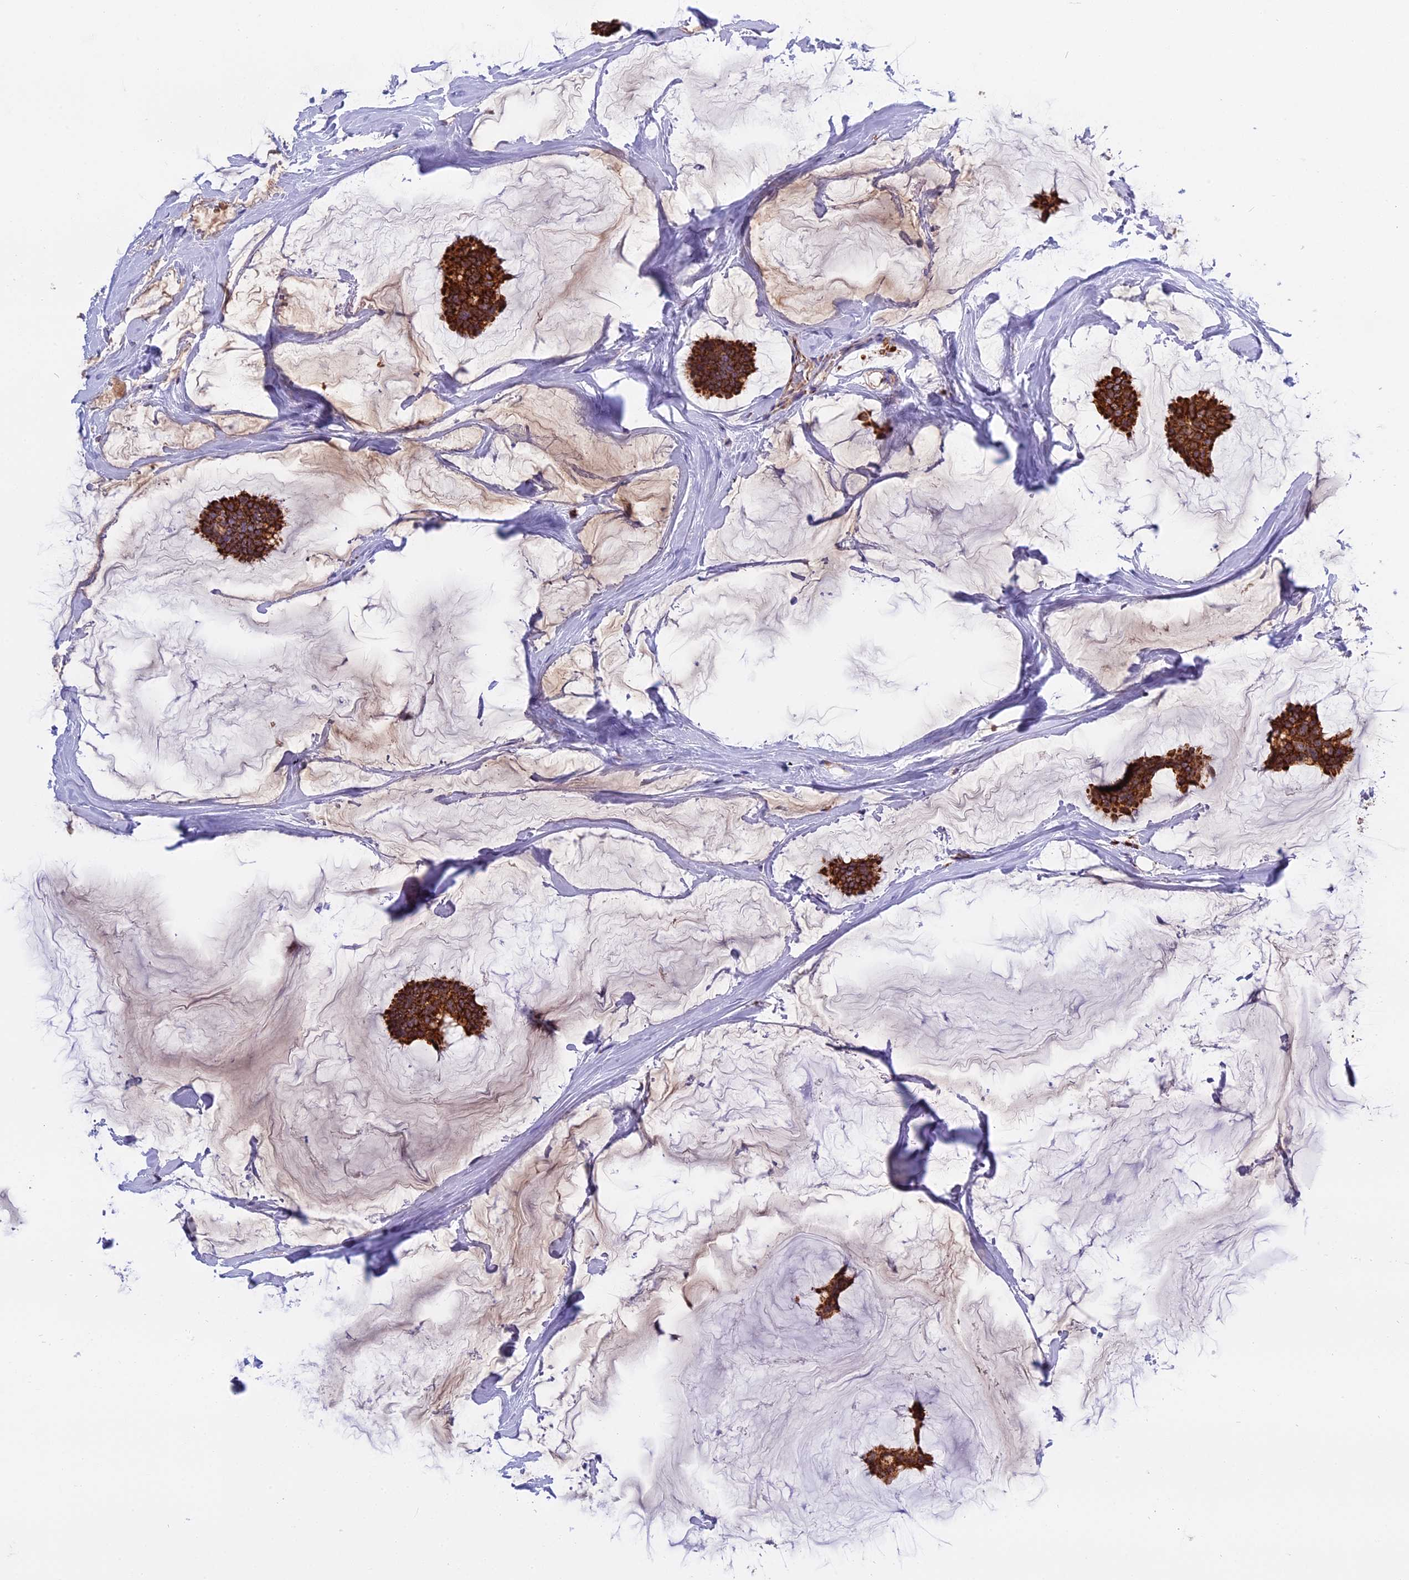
{"staining": {"intensity": "strong", "quantity": ">75%", "location": "cytoplasmic/membranous"}, "tissue": "breast cancer", "cell_type": "Tumor cells", "image_type": "cancer", "snomed": [{"axis": "morphology", "description": "Duct carcinoma"}, {"axis": "topography", "description": "Breast"}], "caption": "The histopathology image displays immunohistochemical staining of breast intraductal carcinoma. There is strong cytoplasmic/membranous positivity is appreciated in about >75% of tumor cells. Immunohistochemistry (ihc) stains the protein in brown and the nuclei are stained blue.", "gene": "MRPS34", "patient": {"sex": "female", "age": 93}}